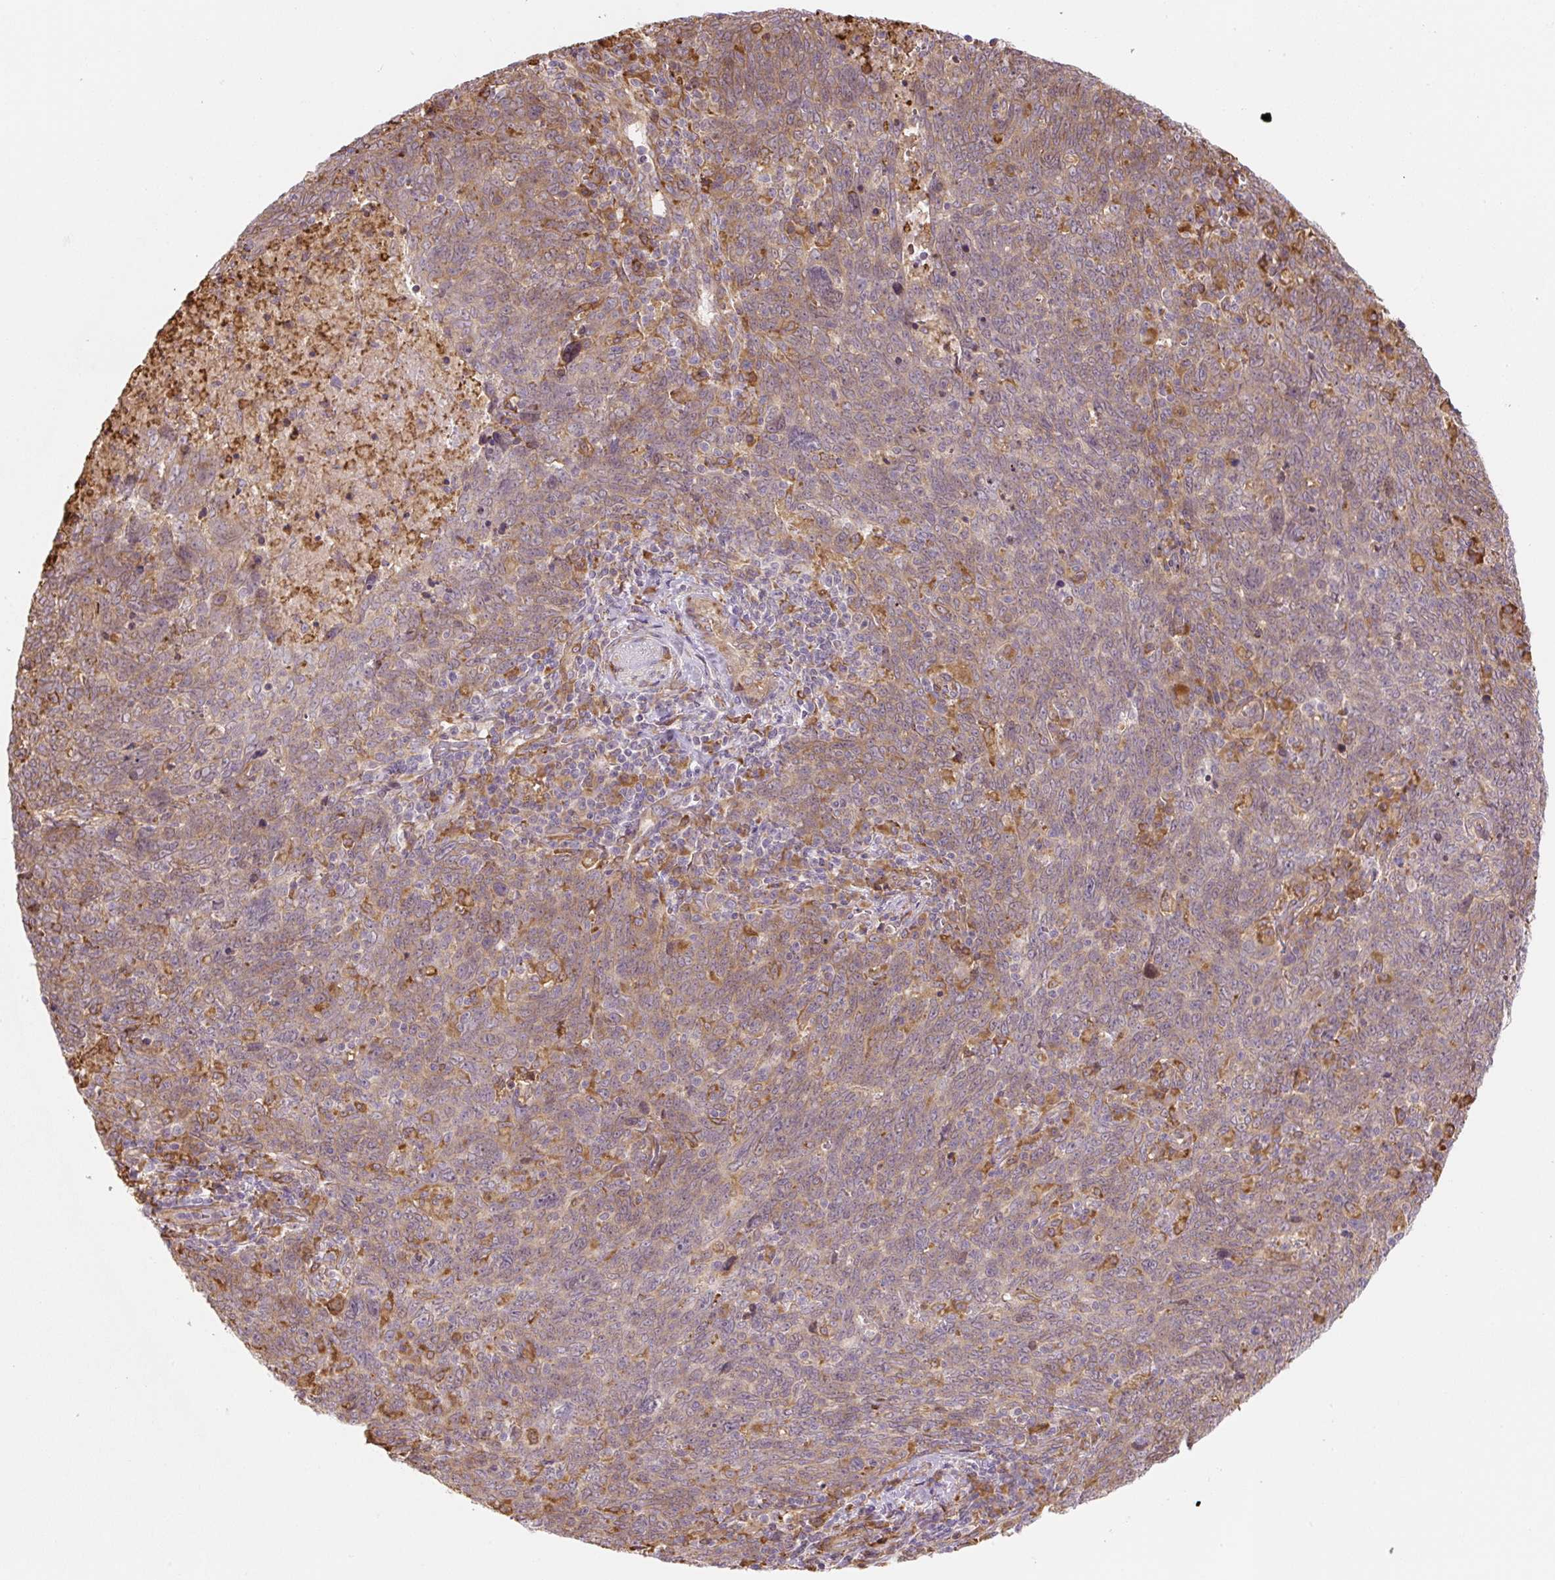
{"staining": {"intensity": "weak", "quantity": "25%-75%", "location": "cytoplasmic/membranous"}, "tissue": "lung cancer", "cell_type": "Tumor cells", "image_type": "cancer", "snomed": [{"axis": "morphology", "description": "Squamous cell carcinoma, NOS"}, {"axis": "topography", "description": "Lung"}], "caption": "Lung cancer tissue shows weak cytoplasmic/membranous expression in about 25%-75% of tumor cells", "gene": "RASA1", "patient": {"sex": "female", "age": 72}}